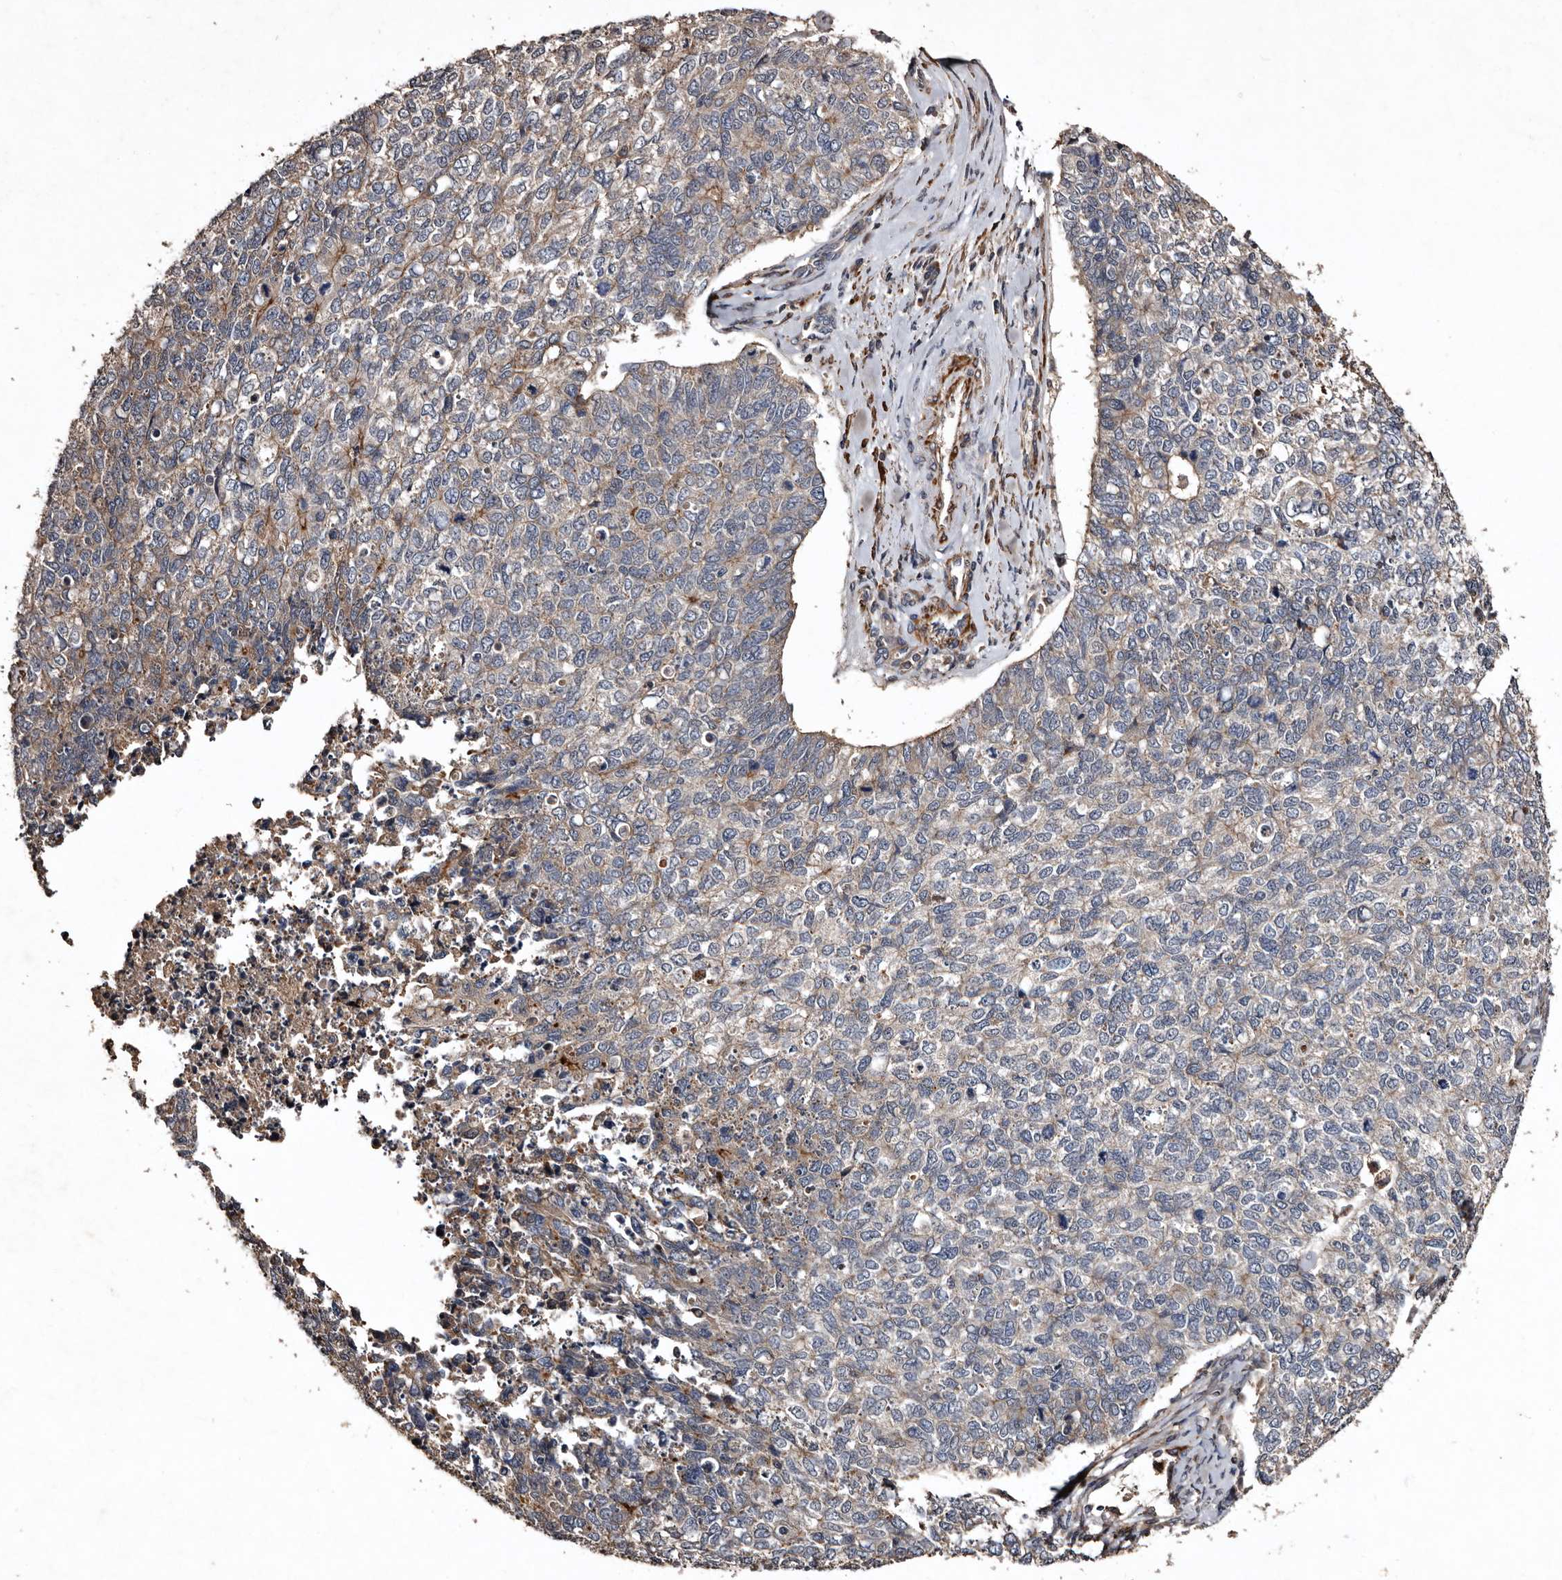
{"staining": {"intensity": "weak", "quantity": "25%-75%", "location": "cytoplasmic/membranous"}, "tissue": "cervical cancer", "cell_type": "Tumor cells", "image_type": "cancer", "snomed": [{"axis": "morphology", "description": "Squamous cell carcinoma, NOS"}, {"axis": "topography", "description": "Cervix"}], "caption": "A micrograph of human cervical squamous cell carcinoma stained for a protein shows weak cytoplasmic/membranous brown staining in tumor cells.", "gene": "PRKD3", "patient": {"sex": "female", "age": 63}}